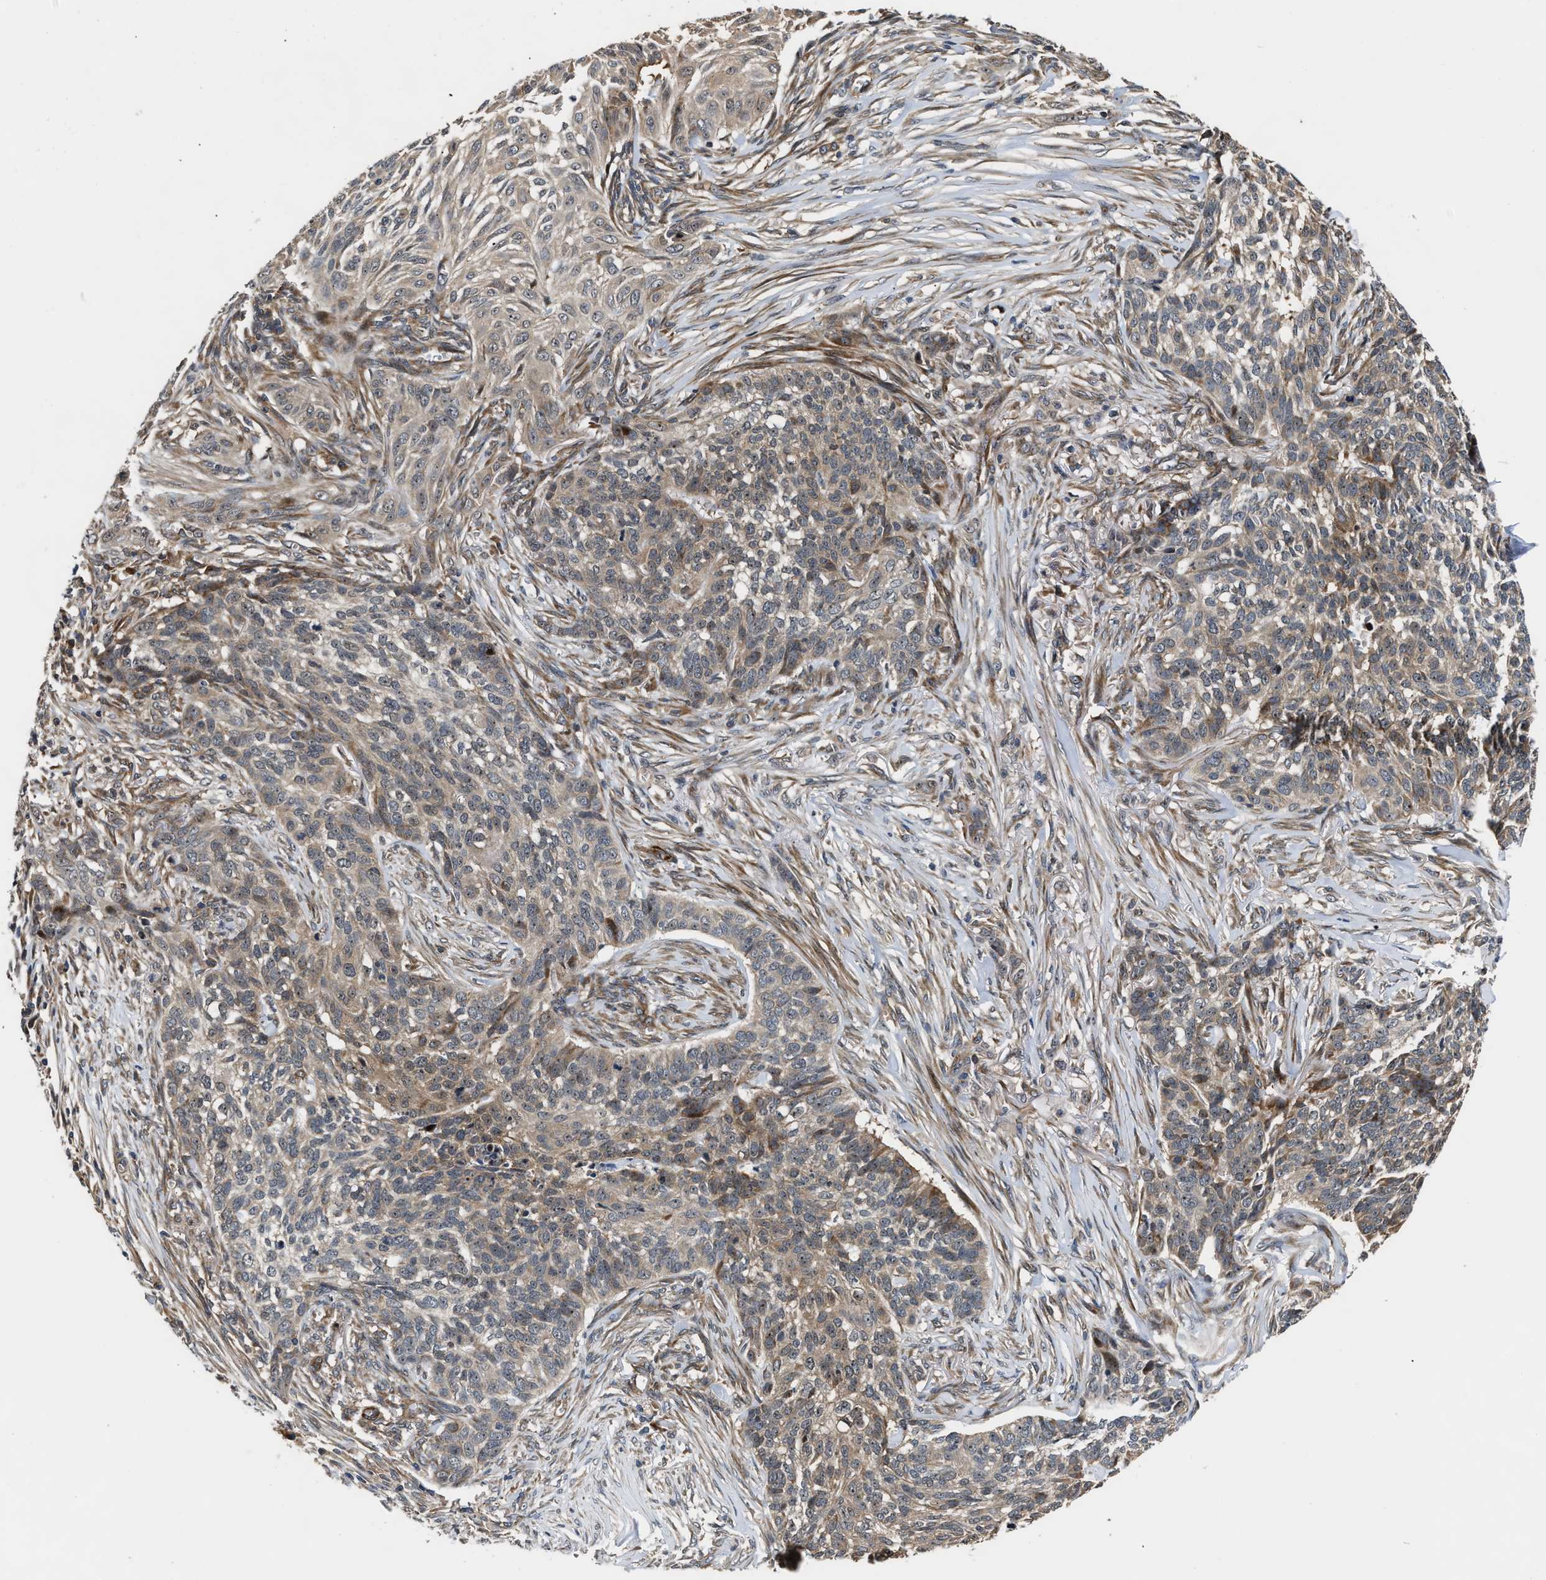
{"staining": {"intensity": "weak", "quantity": ">75%", "location": "cytoplasmic/membranous"}, "tissue": "skin cancer", "cell_type": "Tumor cells", "image_type": "cancer", "snomed": [{"axis": "morphology", "description": "Basal cell carcinoma"}, {"axis": "topography", "description": "Skin"}], "caption": "Skin cancer (basal cell carcinoma) tissue displays weak cytoplasmic/membranous staining in approximately >75% of tumor cells The staining was performed using DAB, with brown indicating positive protein expression. Nuclei are stained blue with hematoxylin.", "gene": "ALDH3A2", "patient": {"sex": "male", "age": 85}}